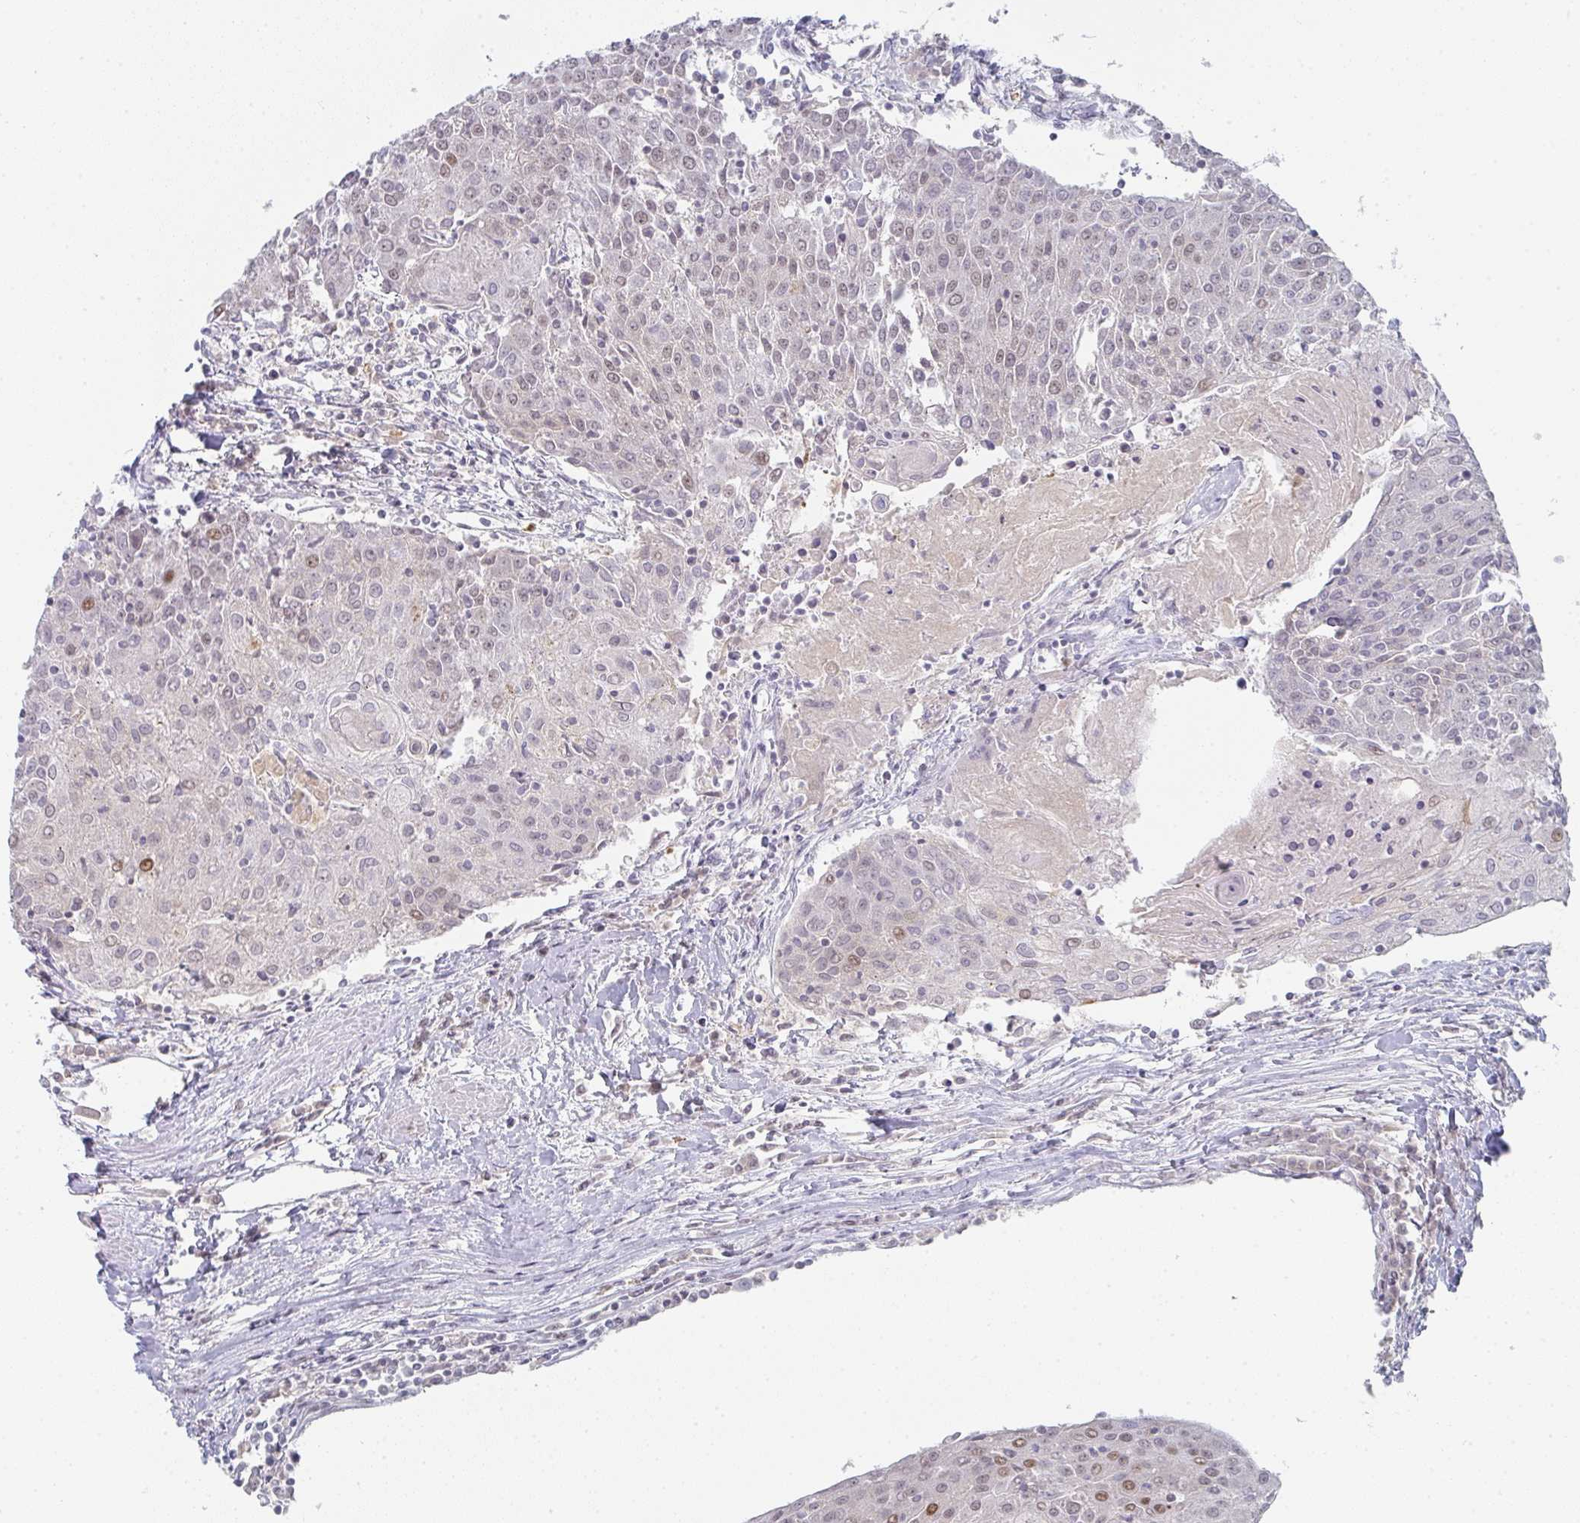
{"staining": {"intensity": "moderate", "quantity": "<25%", "location": "nuclear"}, "tissue": "urothelial cancer", "cell_type": "Tumor cells", "image_type": "cancer", "snomed": [{"axis": "morphology", "description": "Urothelial carcinoma, High grade"}, {"axis": "topography", "description": "Urinary bladder"}], "caption": "Immunohistochemical staining of human urothelial cancer reveals low levels of moderate nuclear protein staining in about <25% of tumor cells. Nuclei are stained in blue.", "gene": "LIN54", "patient": {"sex": "female", "age": 85}}